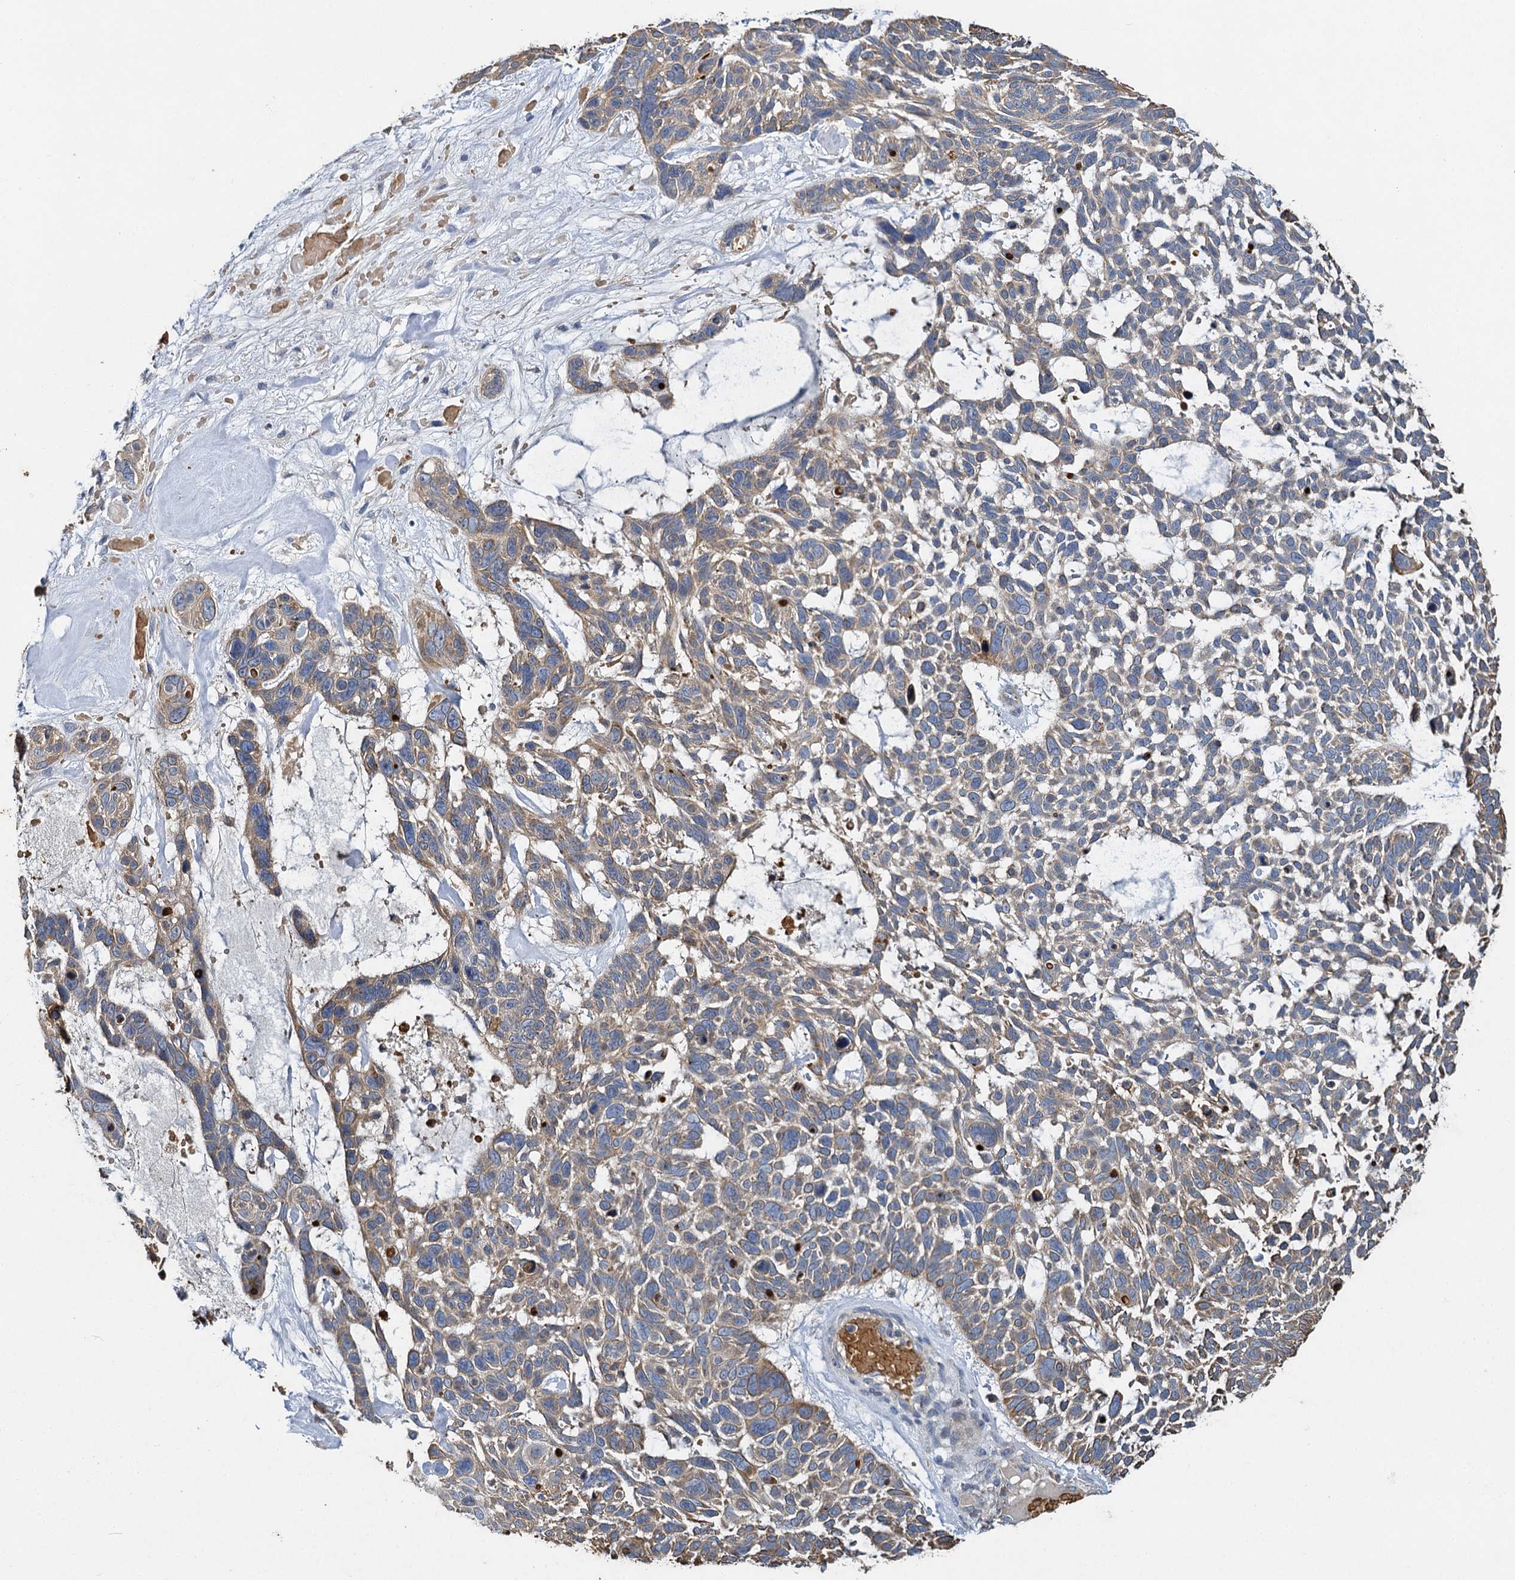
{"staining": {"intensity": "weak", "quantity": "<25%", "location": "cytoplasmic/membranous"}, "tissue": "skin cancer", "cell_type": "Tumor cells", "image_type": "cancer", "snomed": [{"axis": "morphology", "description": "Basal cell carcinoma"}, {"axis": "topography", "description": "Skin"}], "caption": "Tumor cells show no significant staining in skin basal cell carcinoma. (DAB (3,3'-diaminobenzidine) immunohistochemistry (IHC) visualized using brightfield microscopy, high magnification).", "gene": "BCS1L", "patient": {"sex": "male", "age": 88}}